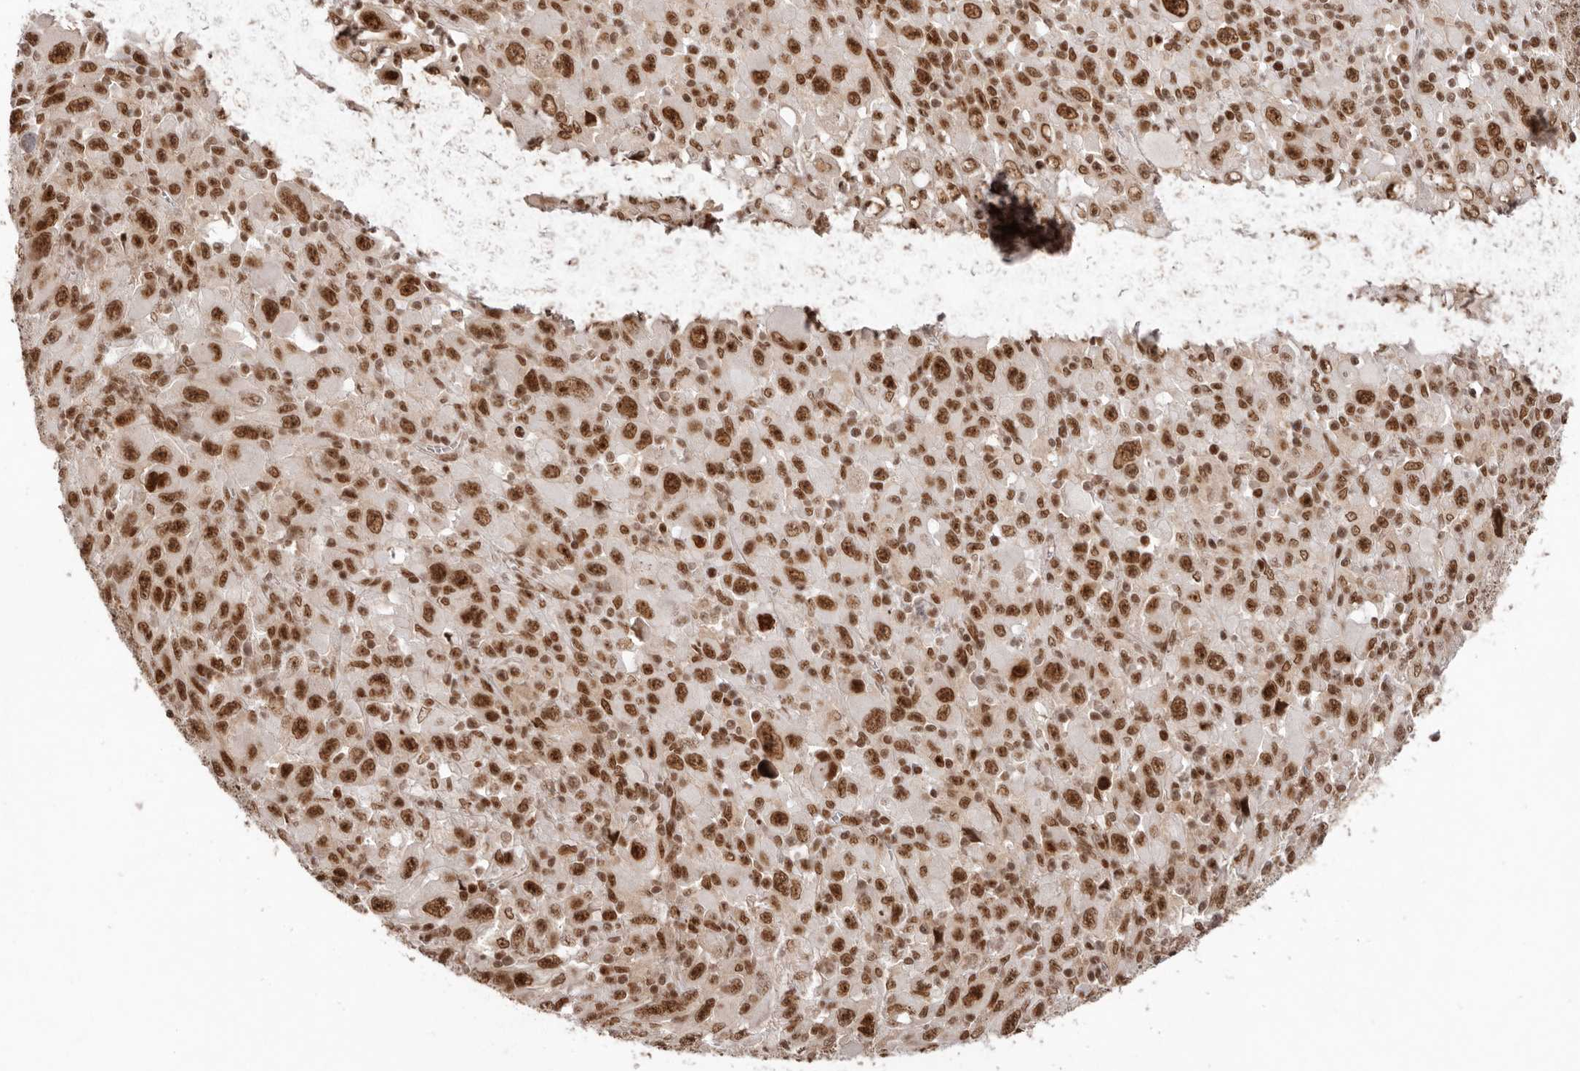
{"staining": {"intensity": "strong", "quantity": ">75%", "location": "nuclear"}, "tissue": "melanoma", "cell_type": "Tumor cells", "image_type": "cancer", "snomed": [{"axis": "morphology", "description": "Malignant melanoma, Metastatic site"}, {"axis": "topography", "description": "Skin"}], "caption": "Immunohistochemistry of melanoma exhibits high levels of strong nuclear staining in about >75% of tumor cells. The protein of interest is stained brown, and the nuclei are stained in blue (DAB IHC with brightfield microscopy, high magnification).", "gene": "CHTOP", "patient": {"sex": "female", "age": 56}}